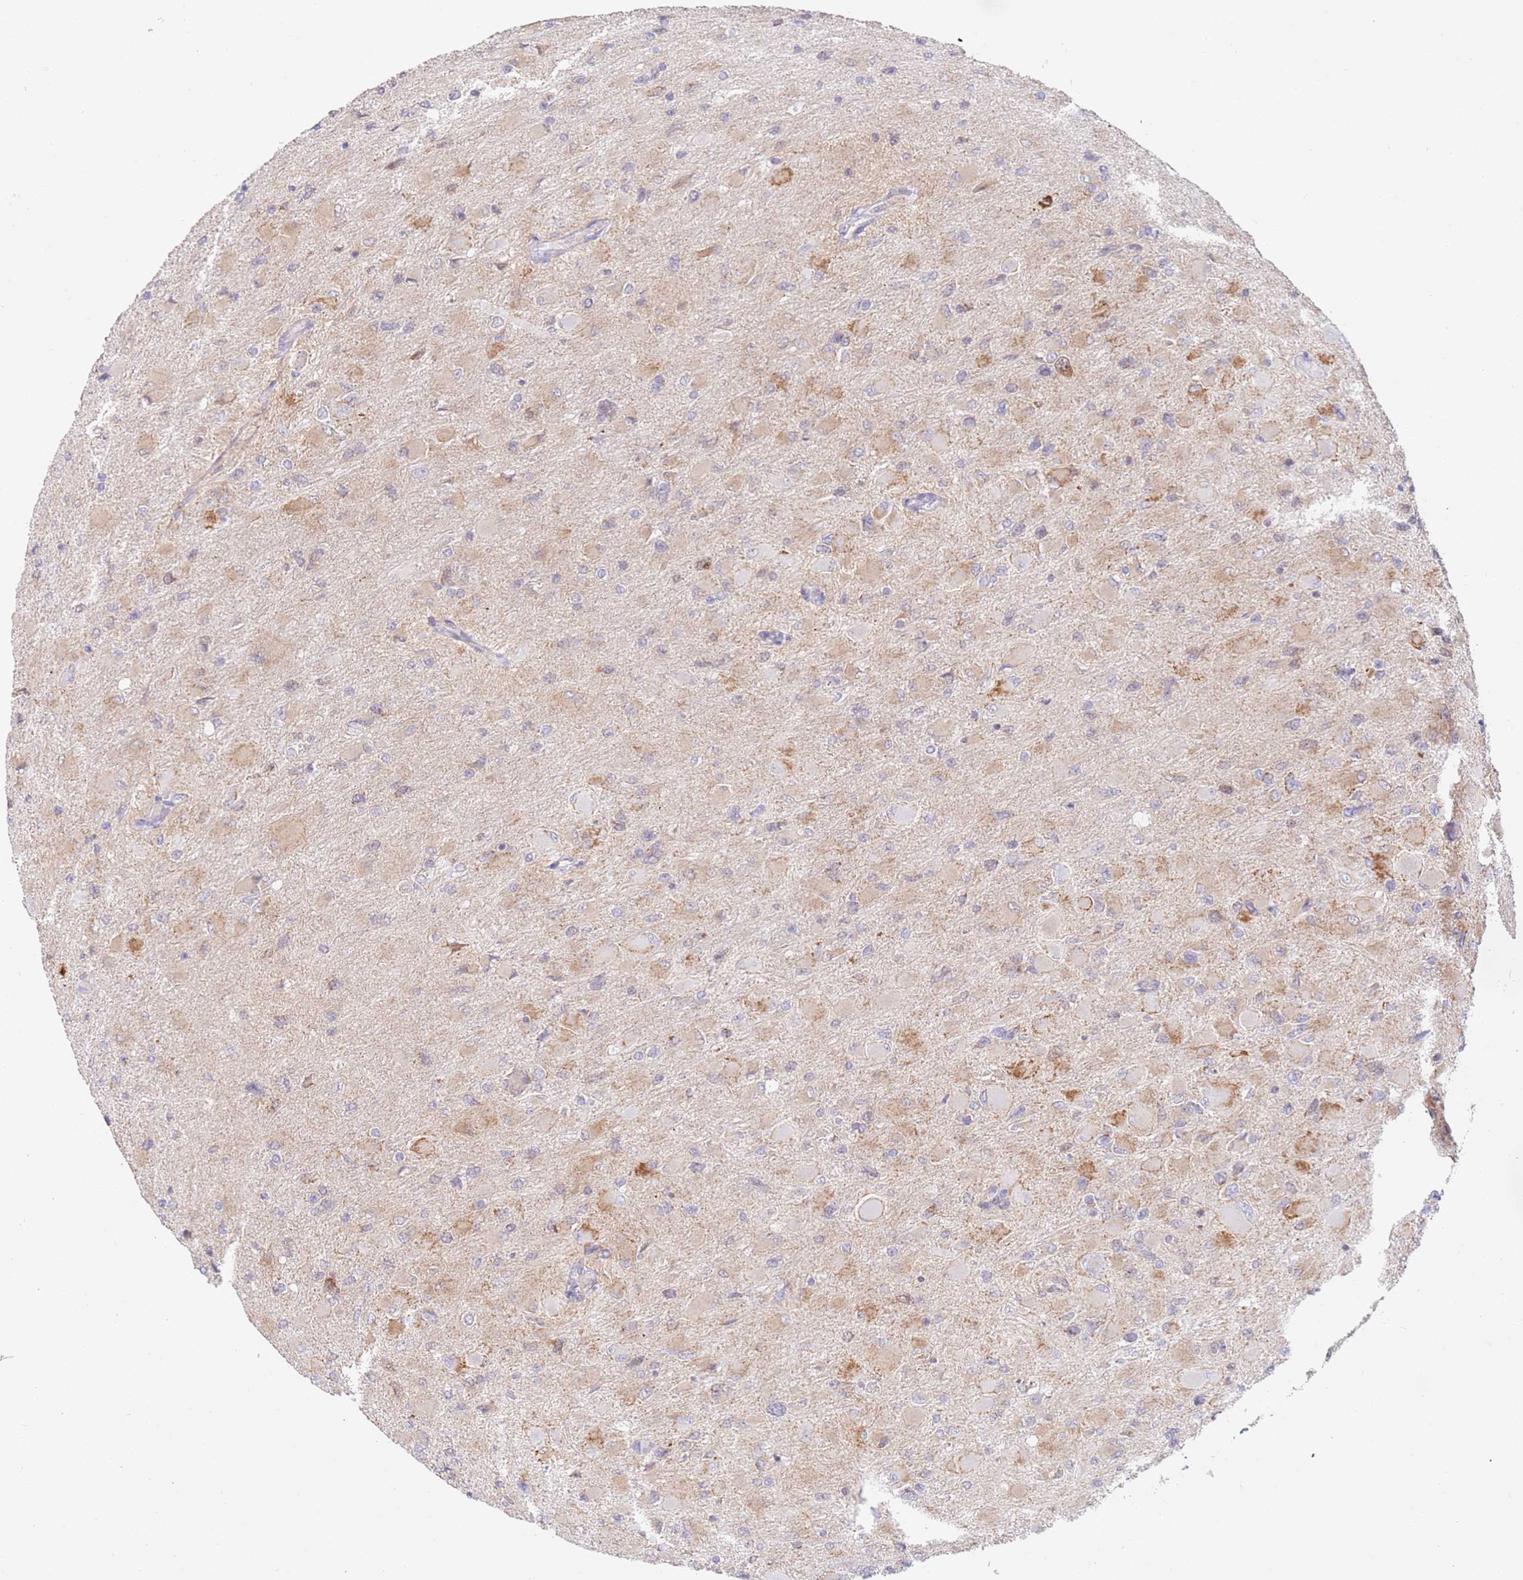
{"staining": {"intensity": "weak", "quantity": "<25%", "location": "cytoplasmic/membranous"}, "tissue": "glioma", "cell_type": "Tumor cells", "image_type": "cancer", "snomed": [{"axis": "morphology", "description": "Glioma, malignant, High grade"}, {"axis": "topography", "description": "Cerebral cortex"}], "caption": "Tumor cells are negative for protein expression in human malignant glioma (high-grade).", "gene": "TIMM13", "patient": {"sex": "female", "age": 36}}